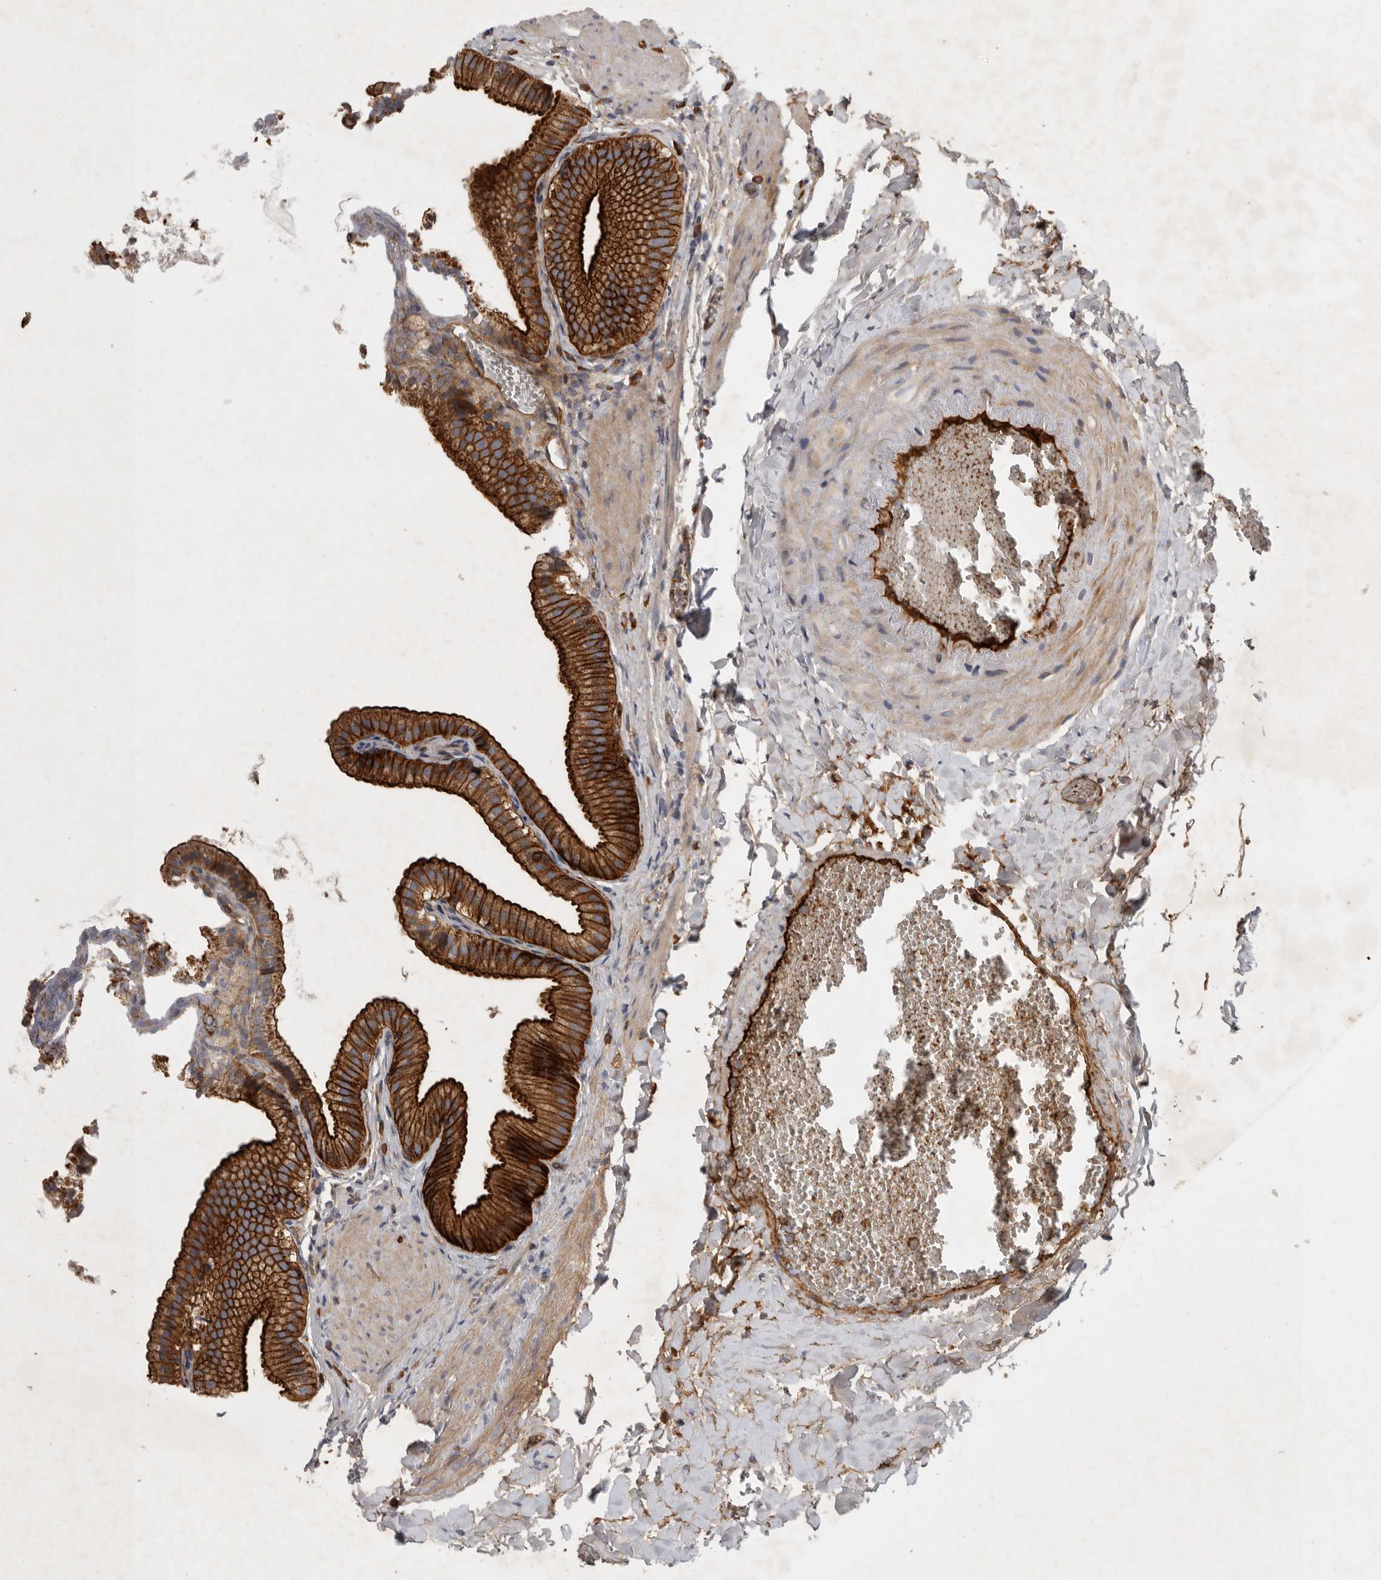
{"staining": {"intensity": "strong", "quantity": ">75%", "location": "cytoplasmic/membranous"}, "tissue": "gallbladder", "cell_type": "Glandular cells", "image_type": "normal", "snomed": [{"axis": "morphology", "description": "Normal tissue, NOS"}, {"axis": "topography", "description": "Gallbladder"}], "caption": "Gallbladder stained for a protein (brown) exhibits strong cytoplasmic/membranous positive staining in about >75% of glandular cells.", "gene": "MLPH", "patient": {"sex": "male", "age": 38}}